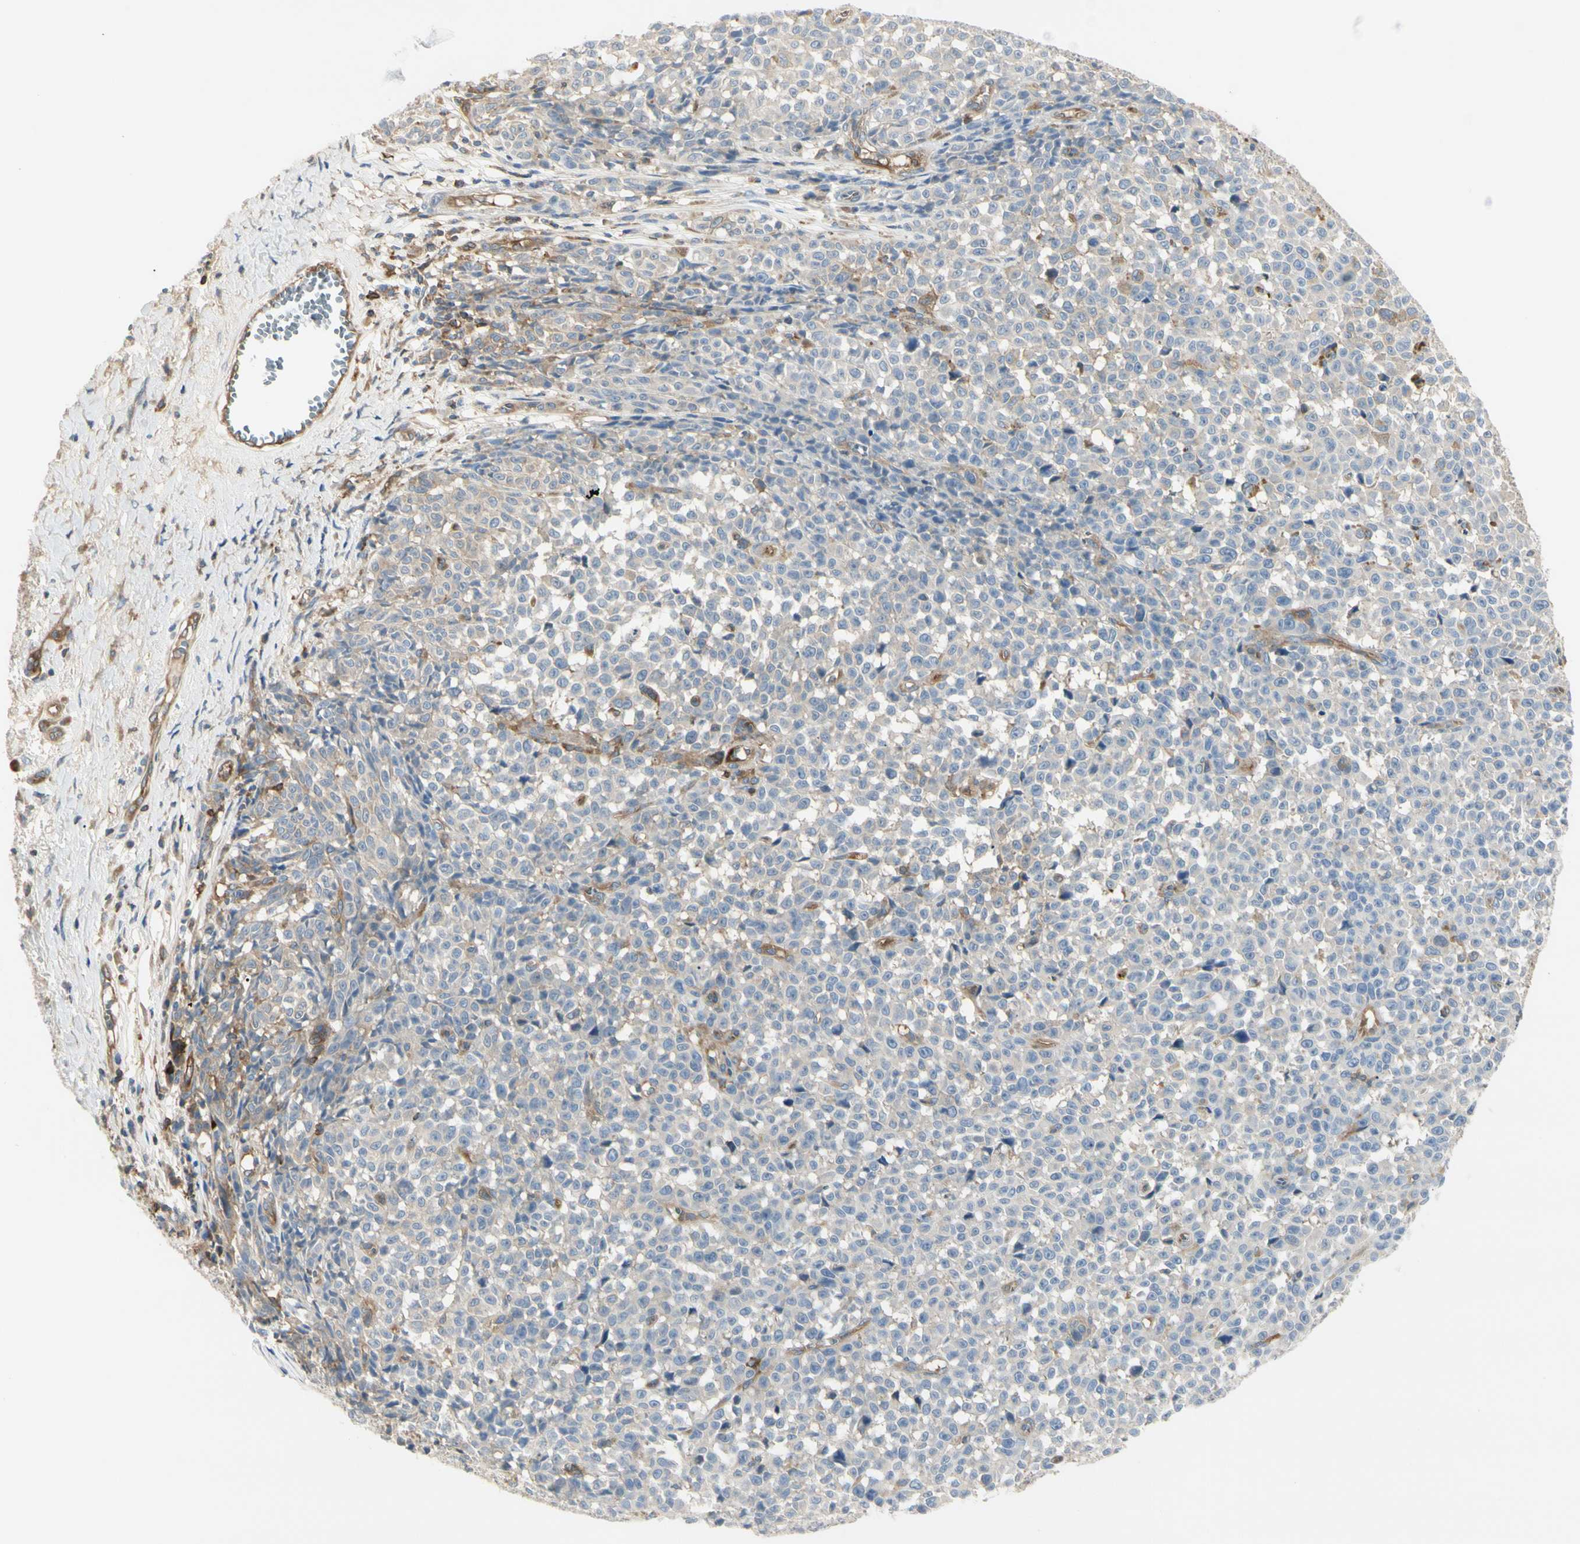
{"staining": {"intensity": "weak", "quantity": ">75%", "location": "cytoplasmic/membranous"}, "tissue": "melanoma", "cell_type": "Tumor cells", "image_type": "cancer", "snomed": [{"axis": "morphology", "description": "Malignant melanoma, NOS"}, {"axis": "topography", "description": "Skin"}], "caption": "Melanoma stained for a protein (brown) displays weak cytoplasmic/membranous positive expression in approximately >75% of tumor cells.", "gene": "NFKB2", "patient": {"sex": "female", "age": 82}}